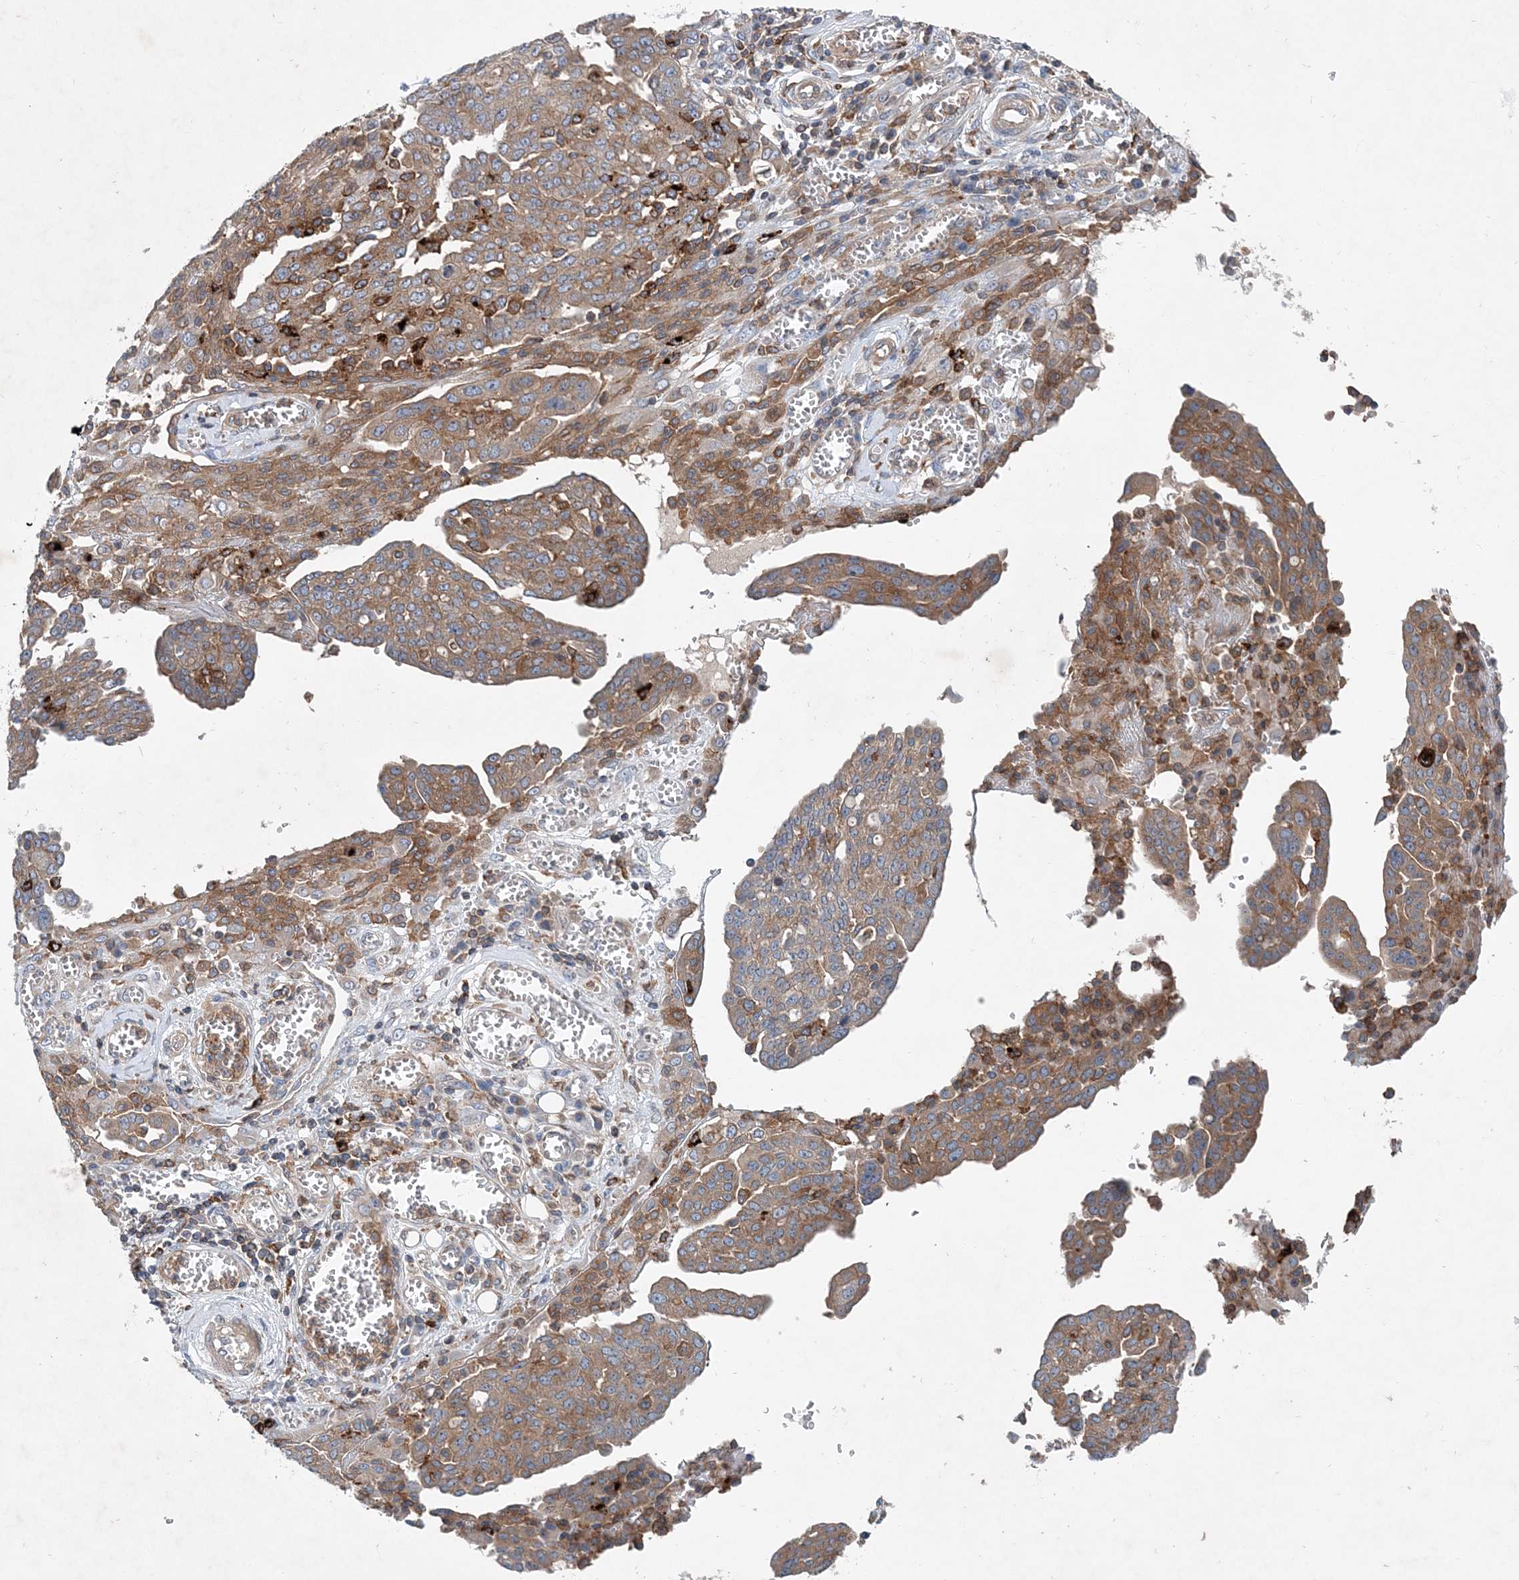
{"staining": {"intensity": "moderate", "quantity": "25%-75%", "location": "cytoplasmic/membranous"}, "tissue": "ovarian cancer", "cell_type": "Tumor cells", "image_type": "cancer", "snomed": [{"axis": "morphology", "description": "Cystadenocarcinoma, serous, NOS"}, {"axis": "topography", "description": "Soft tissue"}, {"axis": "topography", "description": "Ovary"}], "caption": "Immunohistochemistry (IHC) of ovarian cancer (serous cystadenocarcinoma) demonstrates medium levels of moderate cytoplasmic/membranous positivity in about 25%-75% of tumor cells.", "gene": "P2RY10", "patient": {"sex": "female", "age": 57}}